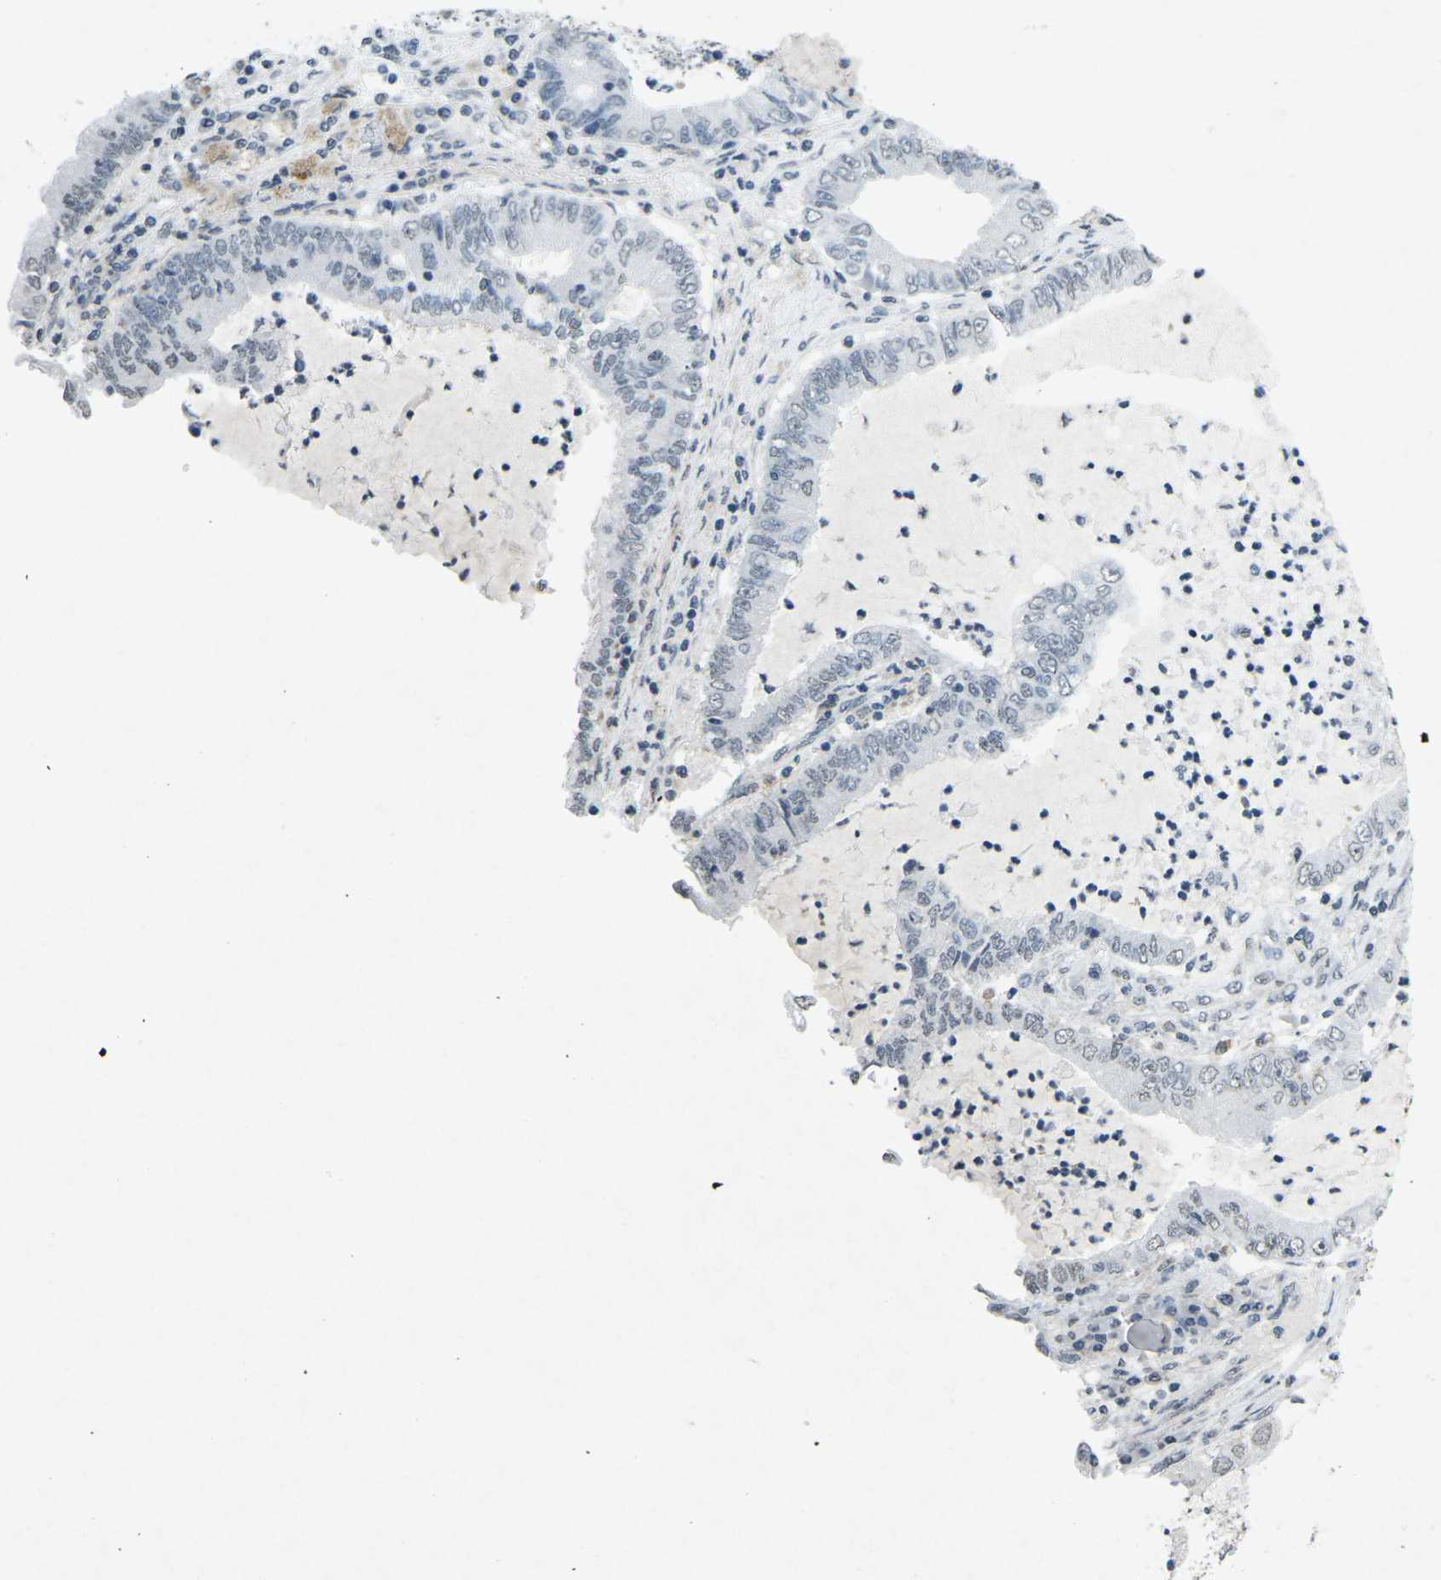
{"staining": {"intensity": "weak", "quantity": "<25%", "location": "nuclear"}, "tissue": "lung cancer", "cell_type": "Tumor cells", "image_type": "cancer", "snomed": [{"axis": "morphology", "description": "Adenocarcinoma, NOS"}, {"axis": "topography", "description": "Lung"}], "caption": "This is a photomicrograph of immunohistochemistry (IHC) staining of lung cancer (adenocarcinoma), which shows no expression in tumor cells. The staining was performed using DAB to visualize the protein expression in brown, while the nuclei were stained in blue with hematoxylin (Magnification: 20x).", "gene": "TFR2", "patient": {"sex": "female", "age": 51}}